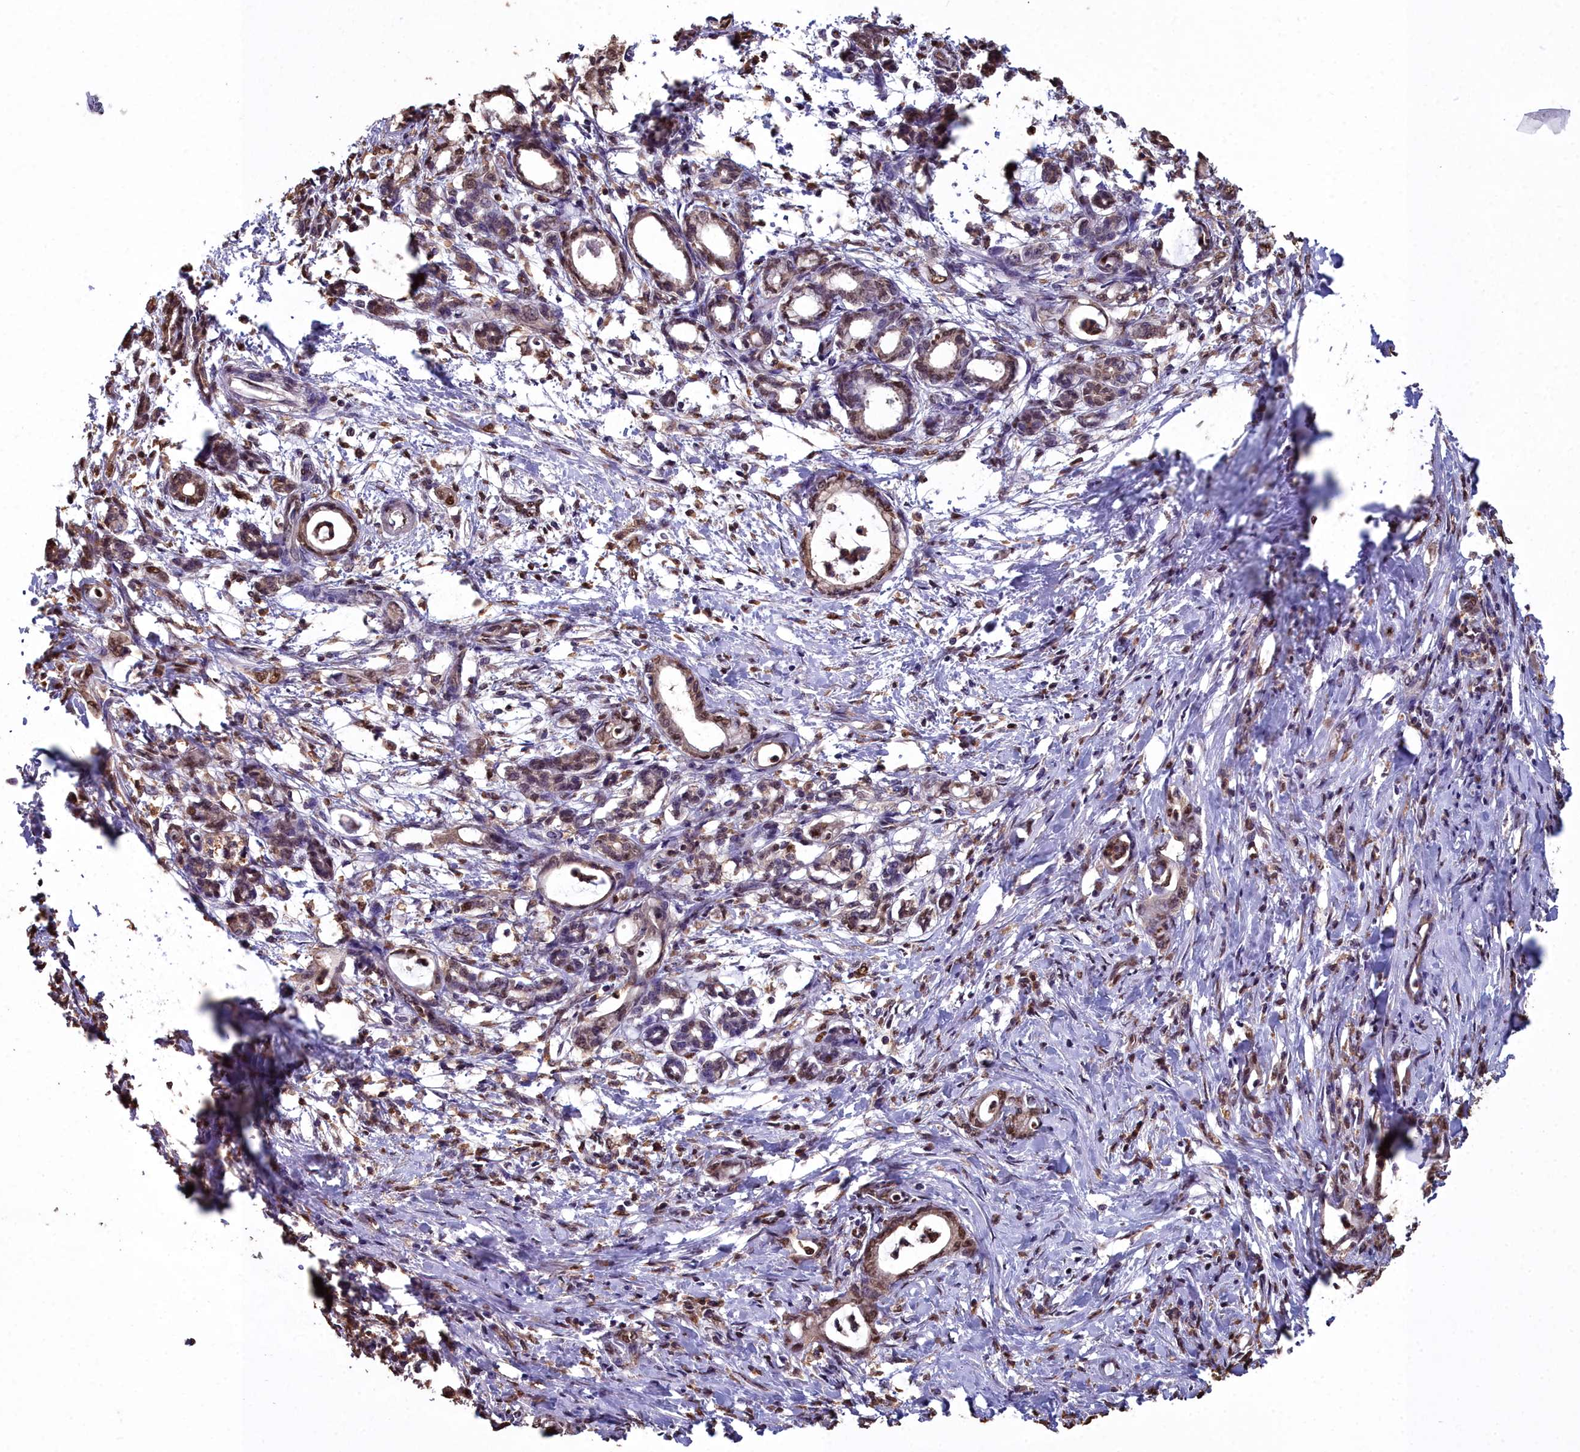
{"staining": {"intensity": "moderate", "quantity": ">75%", "location": "nuclear"}, "tissue": "pancreatic cancer", "cell_type": "Tumor cells", "image_type": "cancer", "snomed": [{"axis": "morphology", "description": "Adenocarcinoma, NOS"}, {"axis": "topography", "description": "Pancreas"}], "caption": "Moderate nuclear expression is appreciated in approximately >75% of tumor cells in pancreatic cancer (adenocarcinoma). The staining is performed using DAB brown chromogen to label protein expression. The nuclei are counter-stained blue using hematoxylin.", "gene": "GAPDH", "patient": {"sex": "female", "age": 55}}